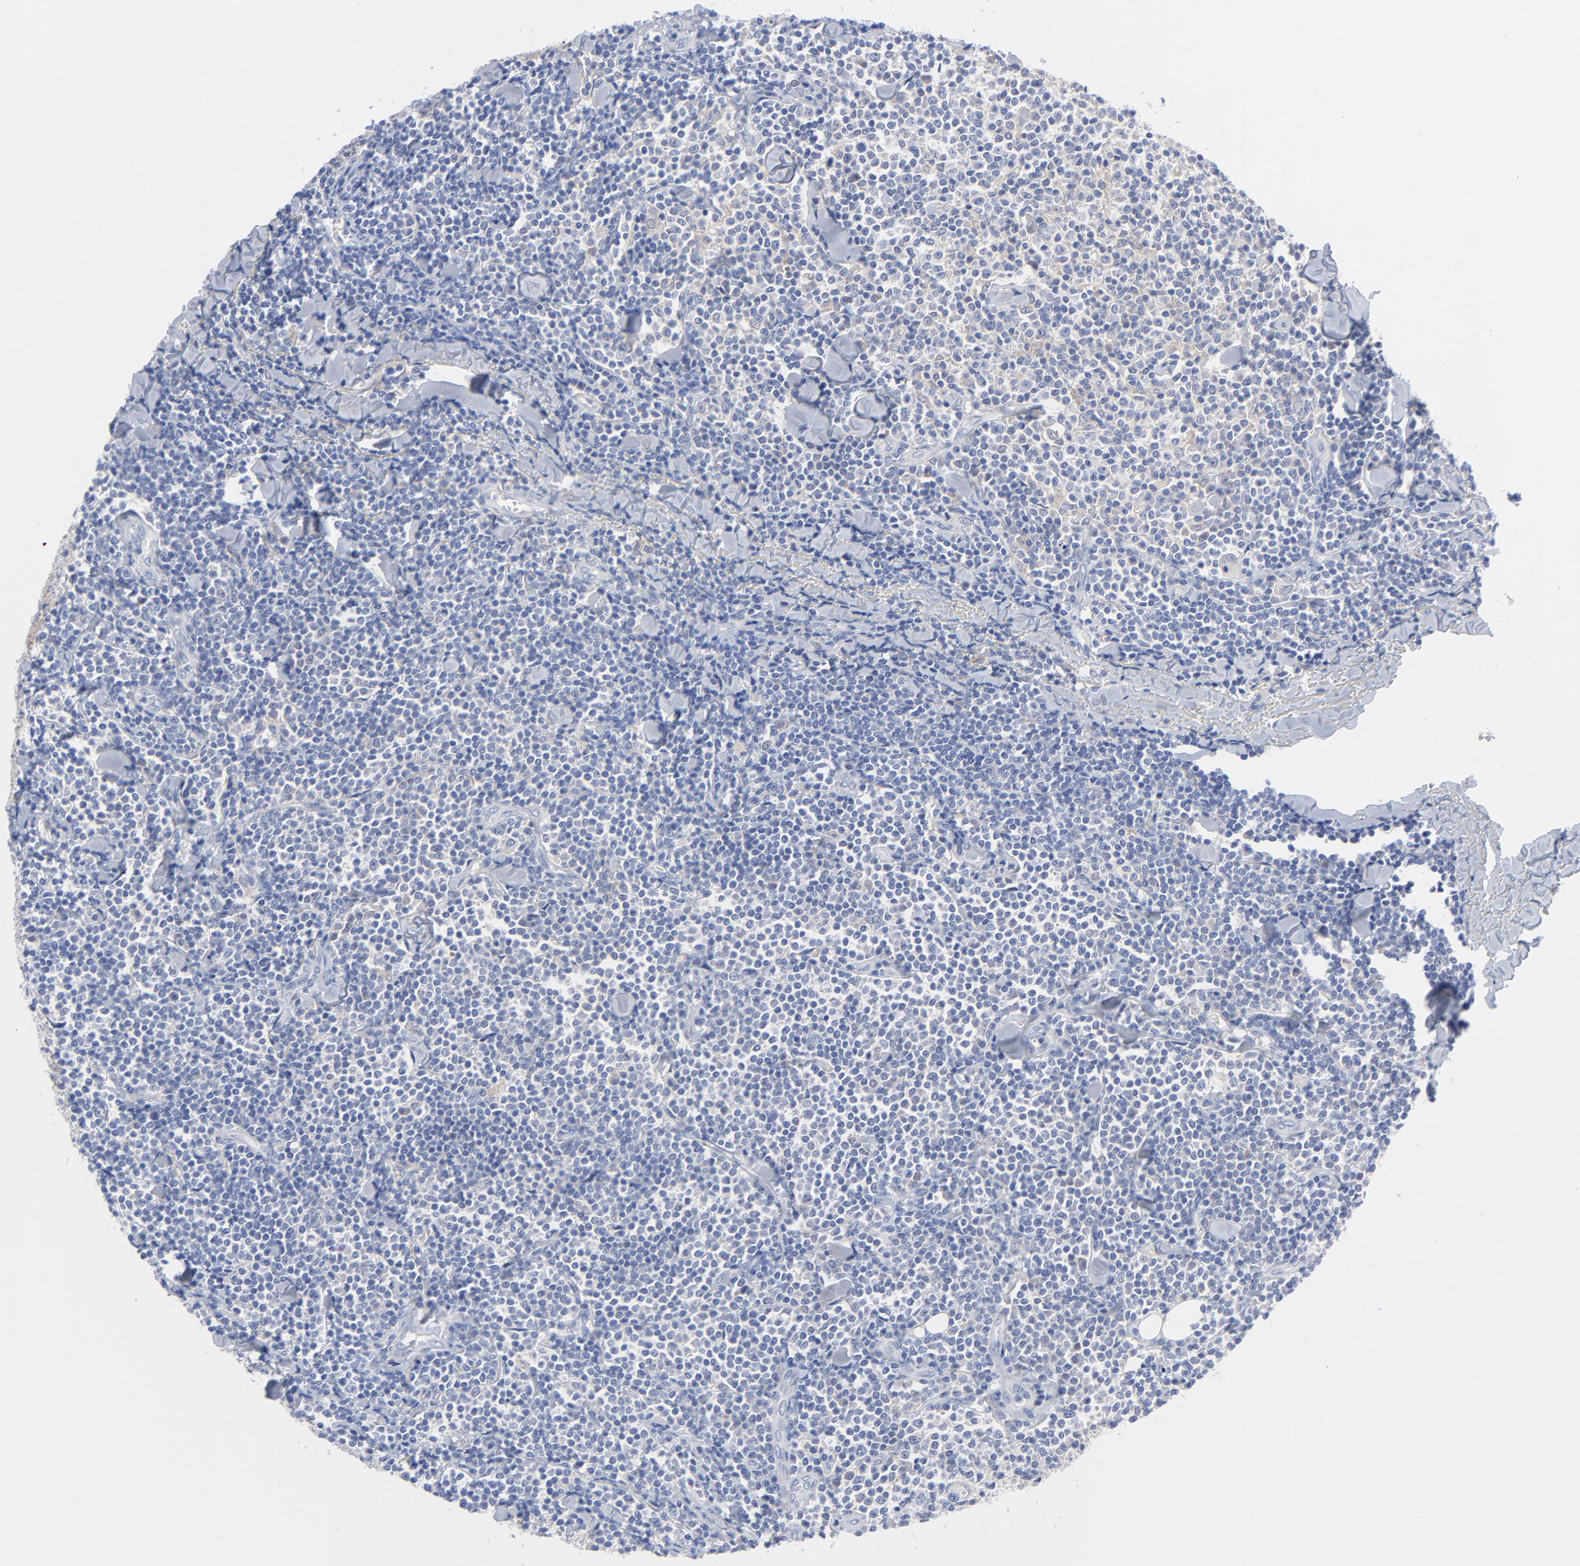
{"staining": {"intensity": "negative", "quantity": "none", "location": "none"}, "tissue": "lymphoma", "cell_type": "Tumor cells", "image_type": "cancer", "snomed": [{"axis": "morphology", "description": "Malignant lymphoma, non-Hodgkin's type, Low grade"}, {"axis": "topography", "description": "Soft tissue"}], "caption": "Tumor cells show no significant staining in malignant lymphoma, non-Hodgkin's type (low-grade). (Stains: DAB (3,3'-diaminobenzidine) immunohistochemistry with hematoxylin counter stain, Microscopy: brightfield microscopy at high magnification).", "gene": "STAT2", "patient": {"sex": "male", "age": 92}}